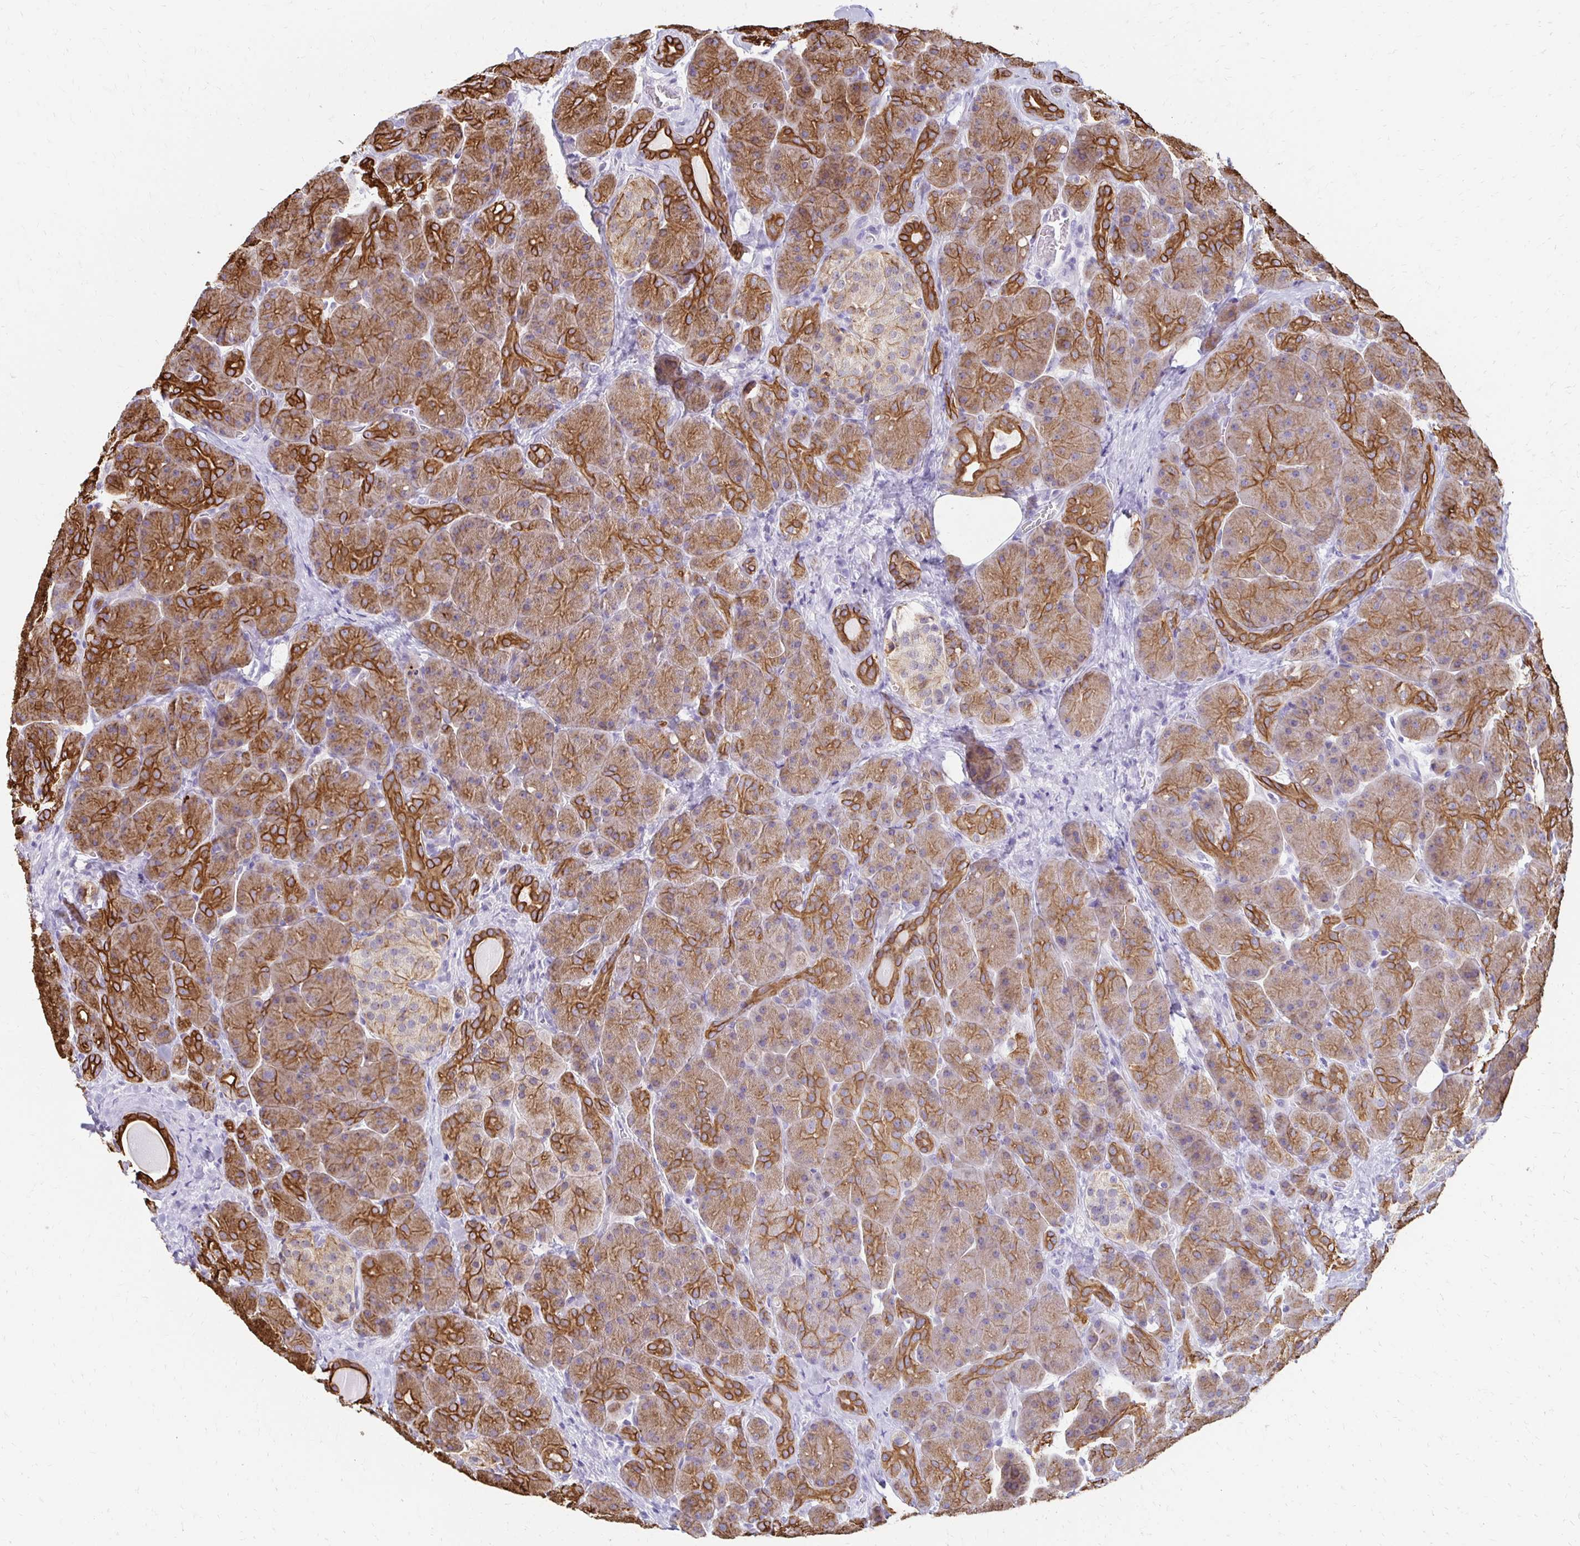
{"staining": {"intensity": "moderate", "quantity": ">75%", "location": "cytoplasmic/membranous"}, "tissue": "pancreas", "cell_type": "Exocrine glandular cells", "image_type": "normal", "snomed": [{"axis": "morphology", "description": "Normal tissue, NOS"}, {"axis": "topography", "description": "Pancreas"}], "caption": "DAB (3,3'-diaminobenzidine) immunohistochemical staining of normal human pancreas displays moderate cytoplasmic/membranous protein staining in about >75% of exocrine glandular cells. The staining is performed using DAB brown chromogen to label protein expression. The nuclei are counter-stained blue using hematoxylin.", "gene": "C1QTNF2", "patient": {"sex": "male", "age": 55}}